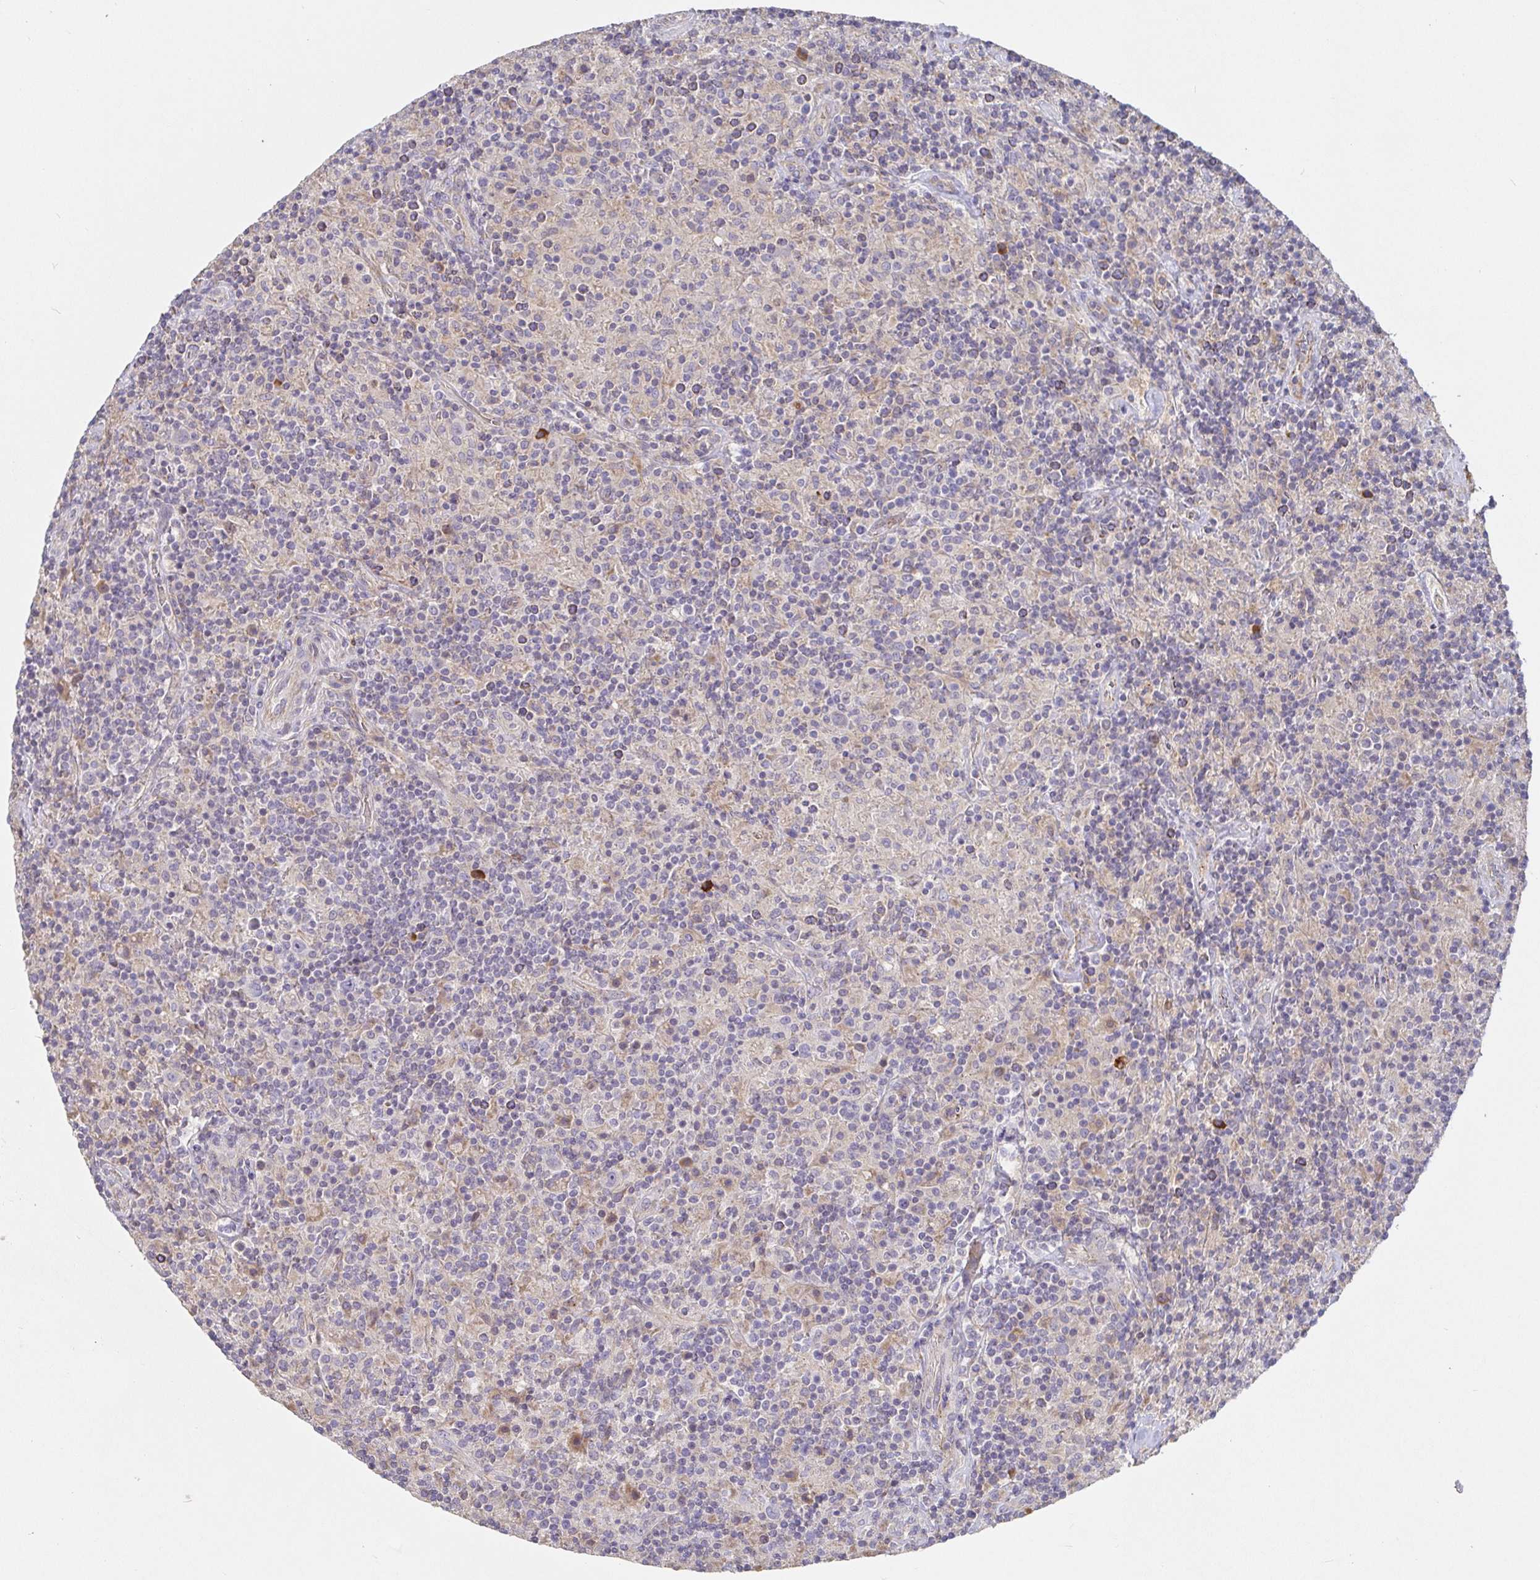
{"staining": {"intensity": "negative", "quantity": "none", "location": "none"}, "tissue": "lymphoma", "cell_type": "Tumor cells", "image_type": "cancer", "snomed": [{"axis": "morphology", "description": "Hodgkin's disease, NOS"}, {"axis": "topography", "description": "Lymph node"}], "caption": "Hodgkin's disease was stained to show a protein in brown. There is no significant staining in tumor cells. The staining was performed using DAB to visualize the protein expression in brown, while the nuclei were stained in blue with hematoxylin (Magnification: 20x).", "gene": "IRAK2", "patient": {"sex": "male", "age": 70}}